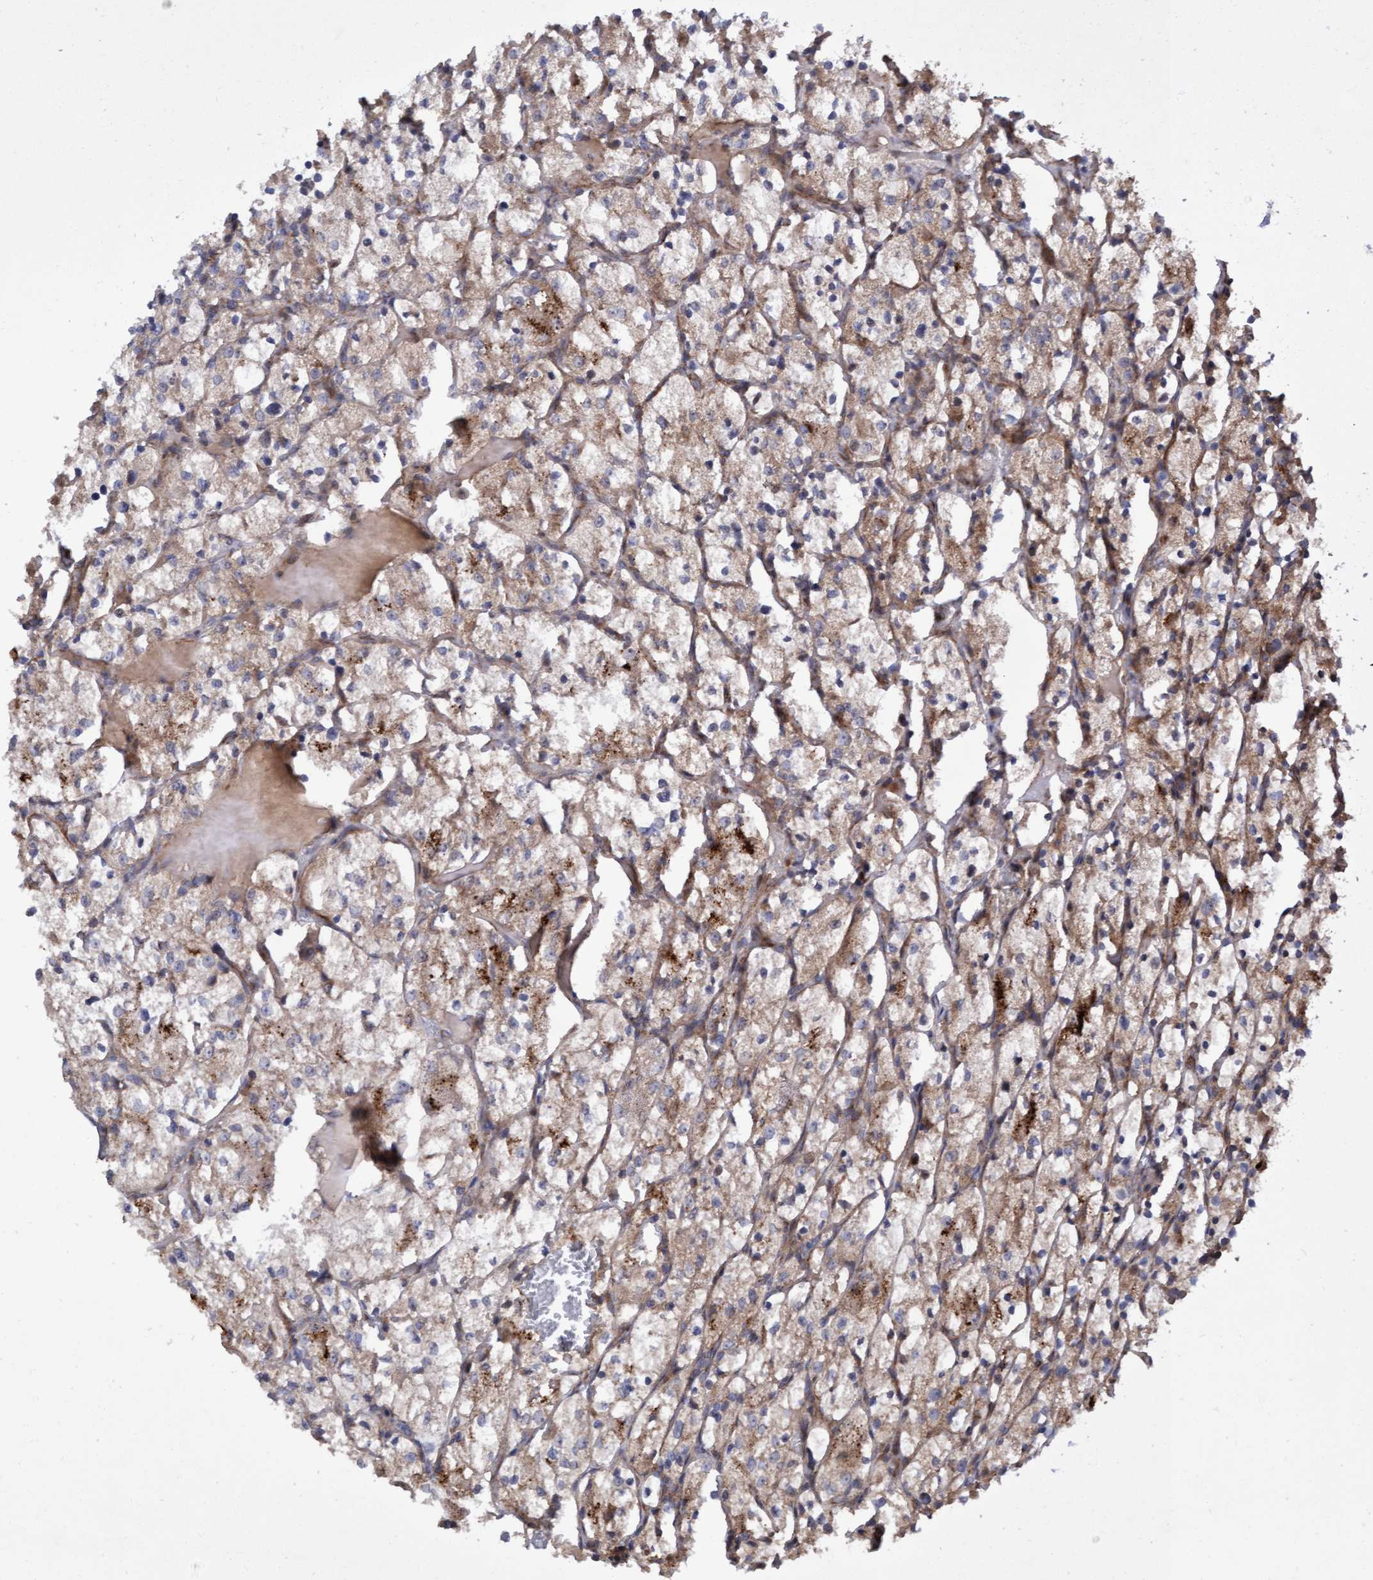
{"staining": {"intensity": "moderate", "quantity": "25%-75%", "location": "cytoplasmic/membranous"}, "tissue": "renal cancer", "cell_type": "Tumor cells", "image_type": "cancer", "snomed": [{"axis": "morphology", "description": "Adenocarcinoma, NOS"}, {"axis": "topography", "description": "Kidney"}], "caption": "This is an image of immunohistochemistry staining of renal adenocarcinoma, which shows moderate staining in the cytoplasmic/membranous of tumor cells.", "gene": "ELP5", "patient": {"sex": "female", "age": 69}}